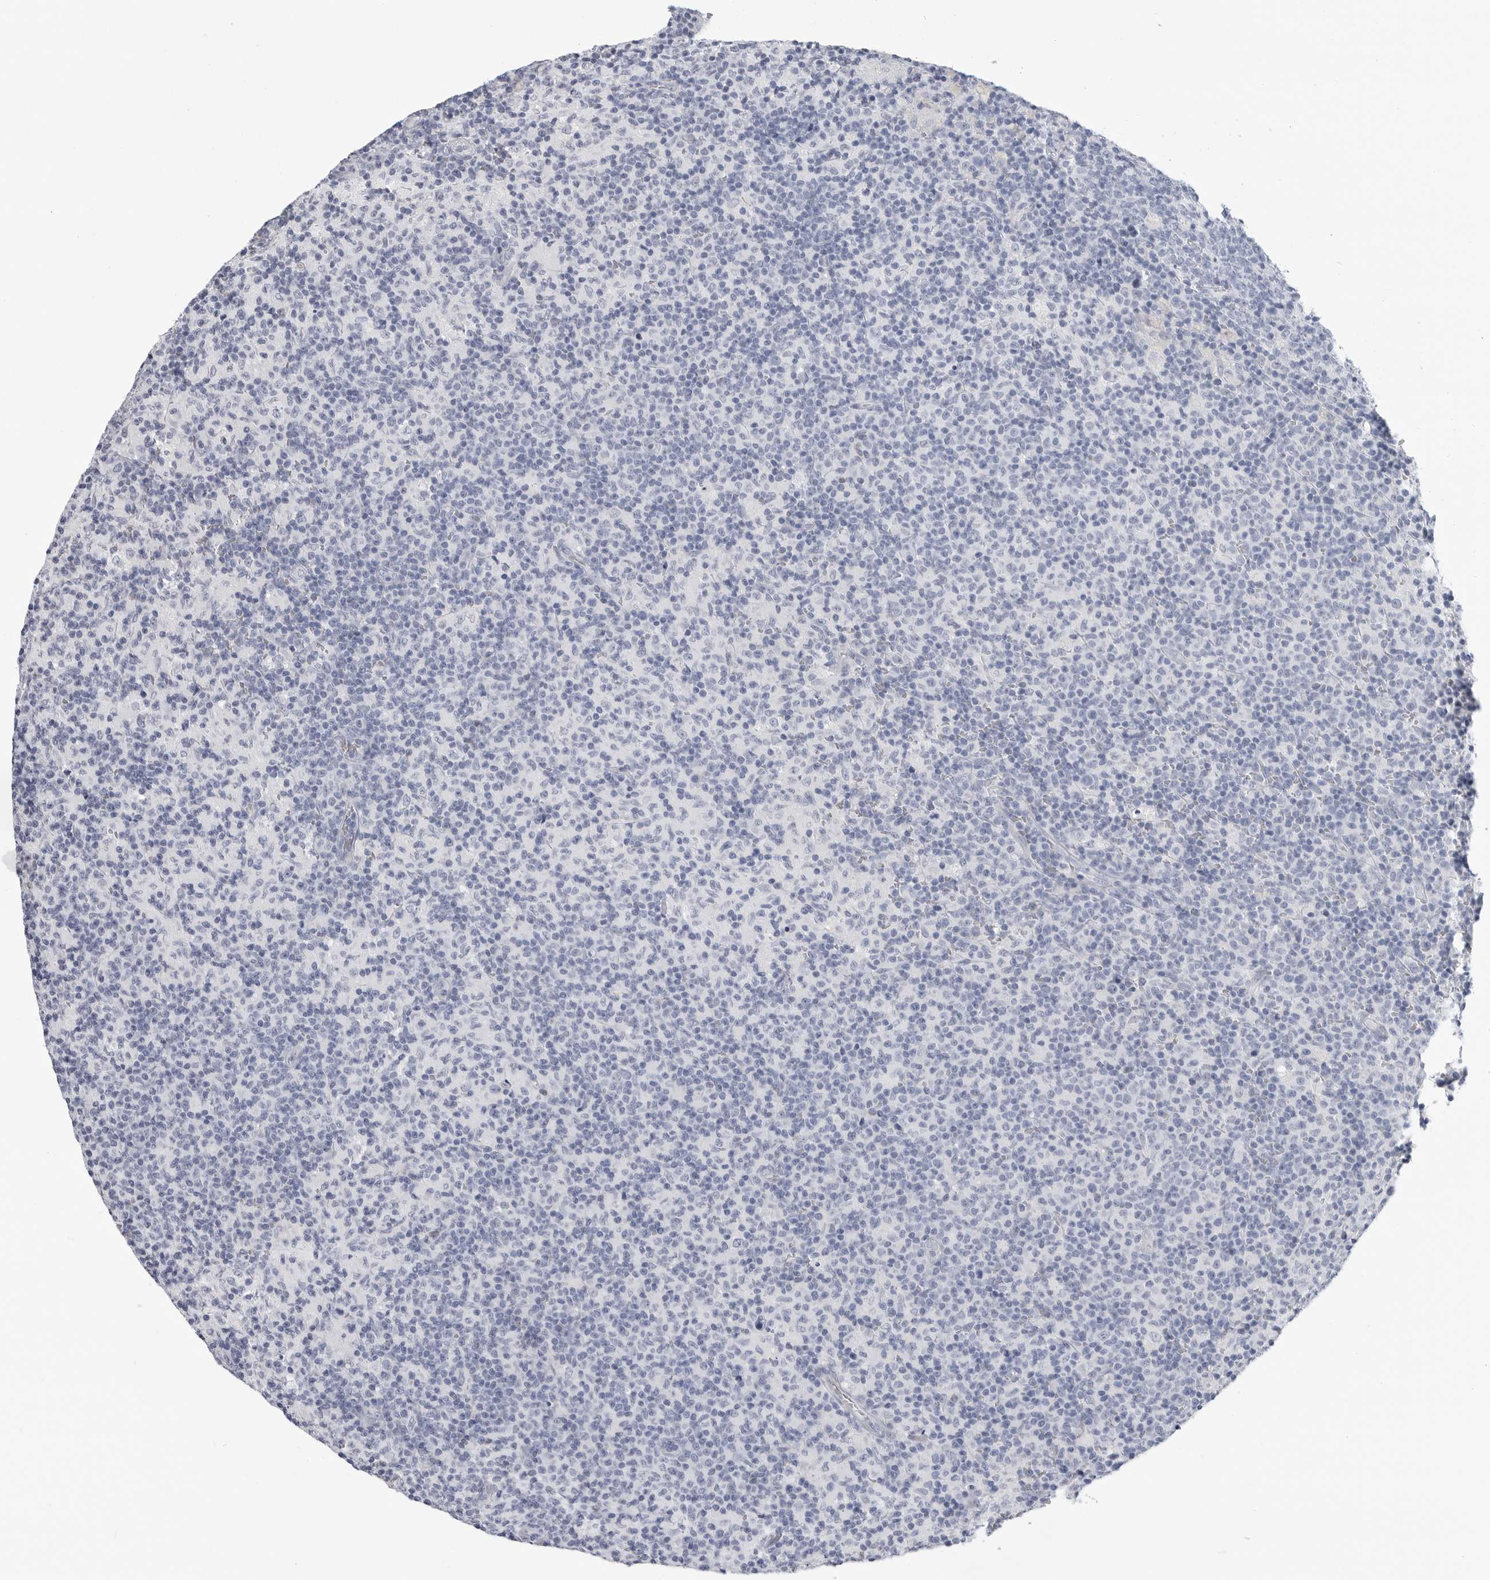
{"staining": {"intensity": "negative", "quantity": "none", "location": "none"}, "tissue": "lymph node", "cell_type": "Germinal center cells", "image_type": "normal", "snomed": [{"axis": "morphology", "description": "Normal tissue, NOS"}, {"axis": "morphology", "description": "Inflammation, NOS"}, {"axis": "topography", "description": "Lymph node"}], "caption": "The histopathology image exhibits no significant expression in germinal center cells of lymph node. Nuclei are stained in blue.", "gene": "PLN", "patient": {"sex": "male", "age": 55}}